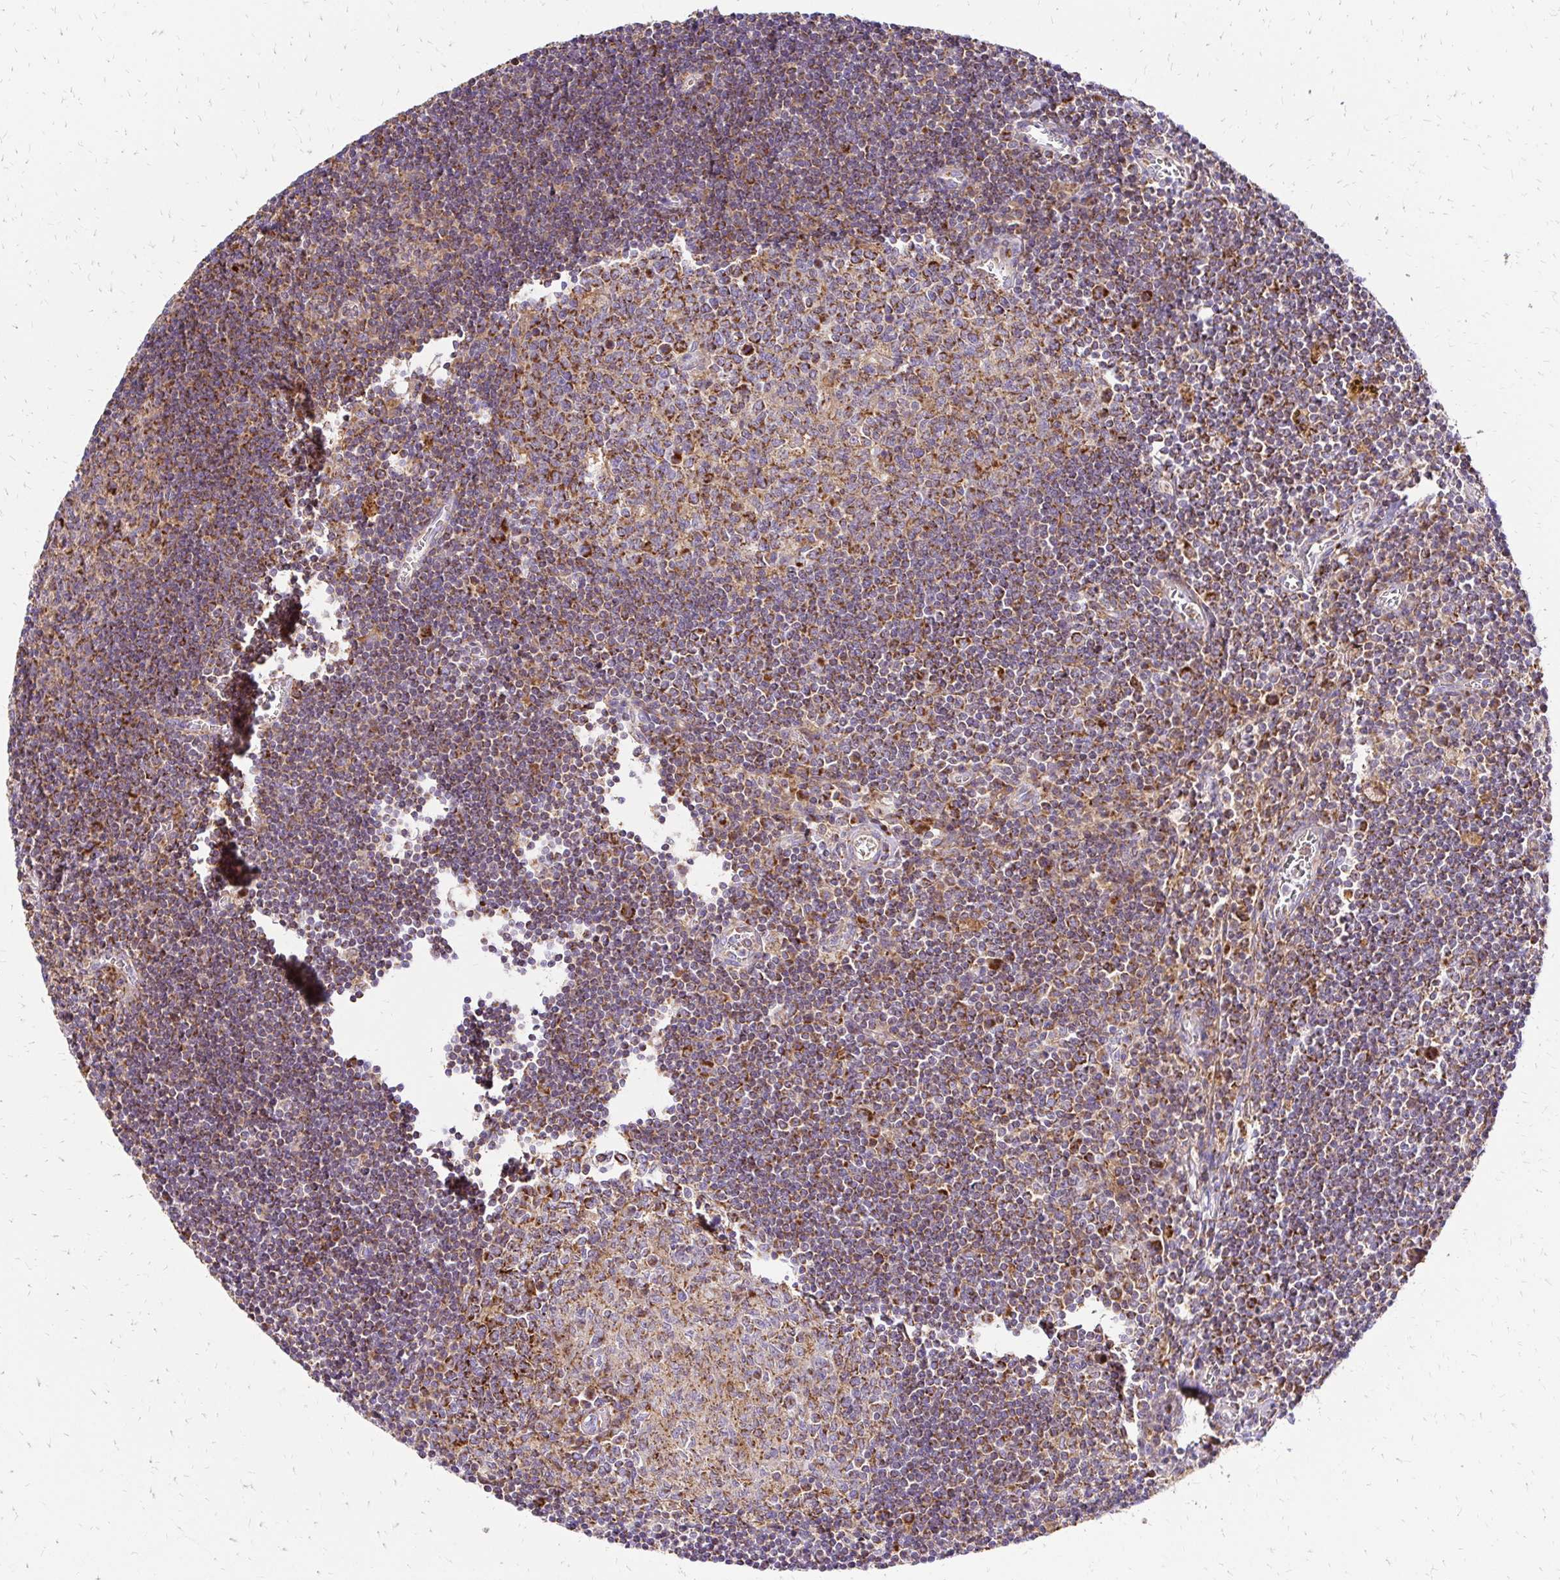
{"staining": {"intensity": "moderate", "quantity": ">75%", "location": "cytoplasmic/membranous"}, "tissue": "lymph node", "cell_type": "Germinal center cells", "image_type": "normal", "snomed": [{"axis": "morphology", "description": "Normal tissue, NOS"}, {"axis": "topography", "description": "Lymph node"}], "caption": "Moderate cytoplasmic/membranous staining is identified in about >75% of germinal center cells in unremarkable lymph node.", "gene": "MRPL13", "patient": {"sex": "male", "age": 67}}